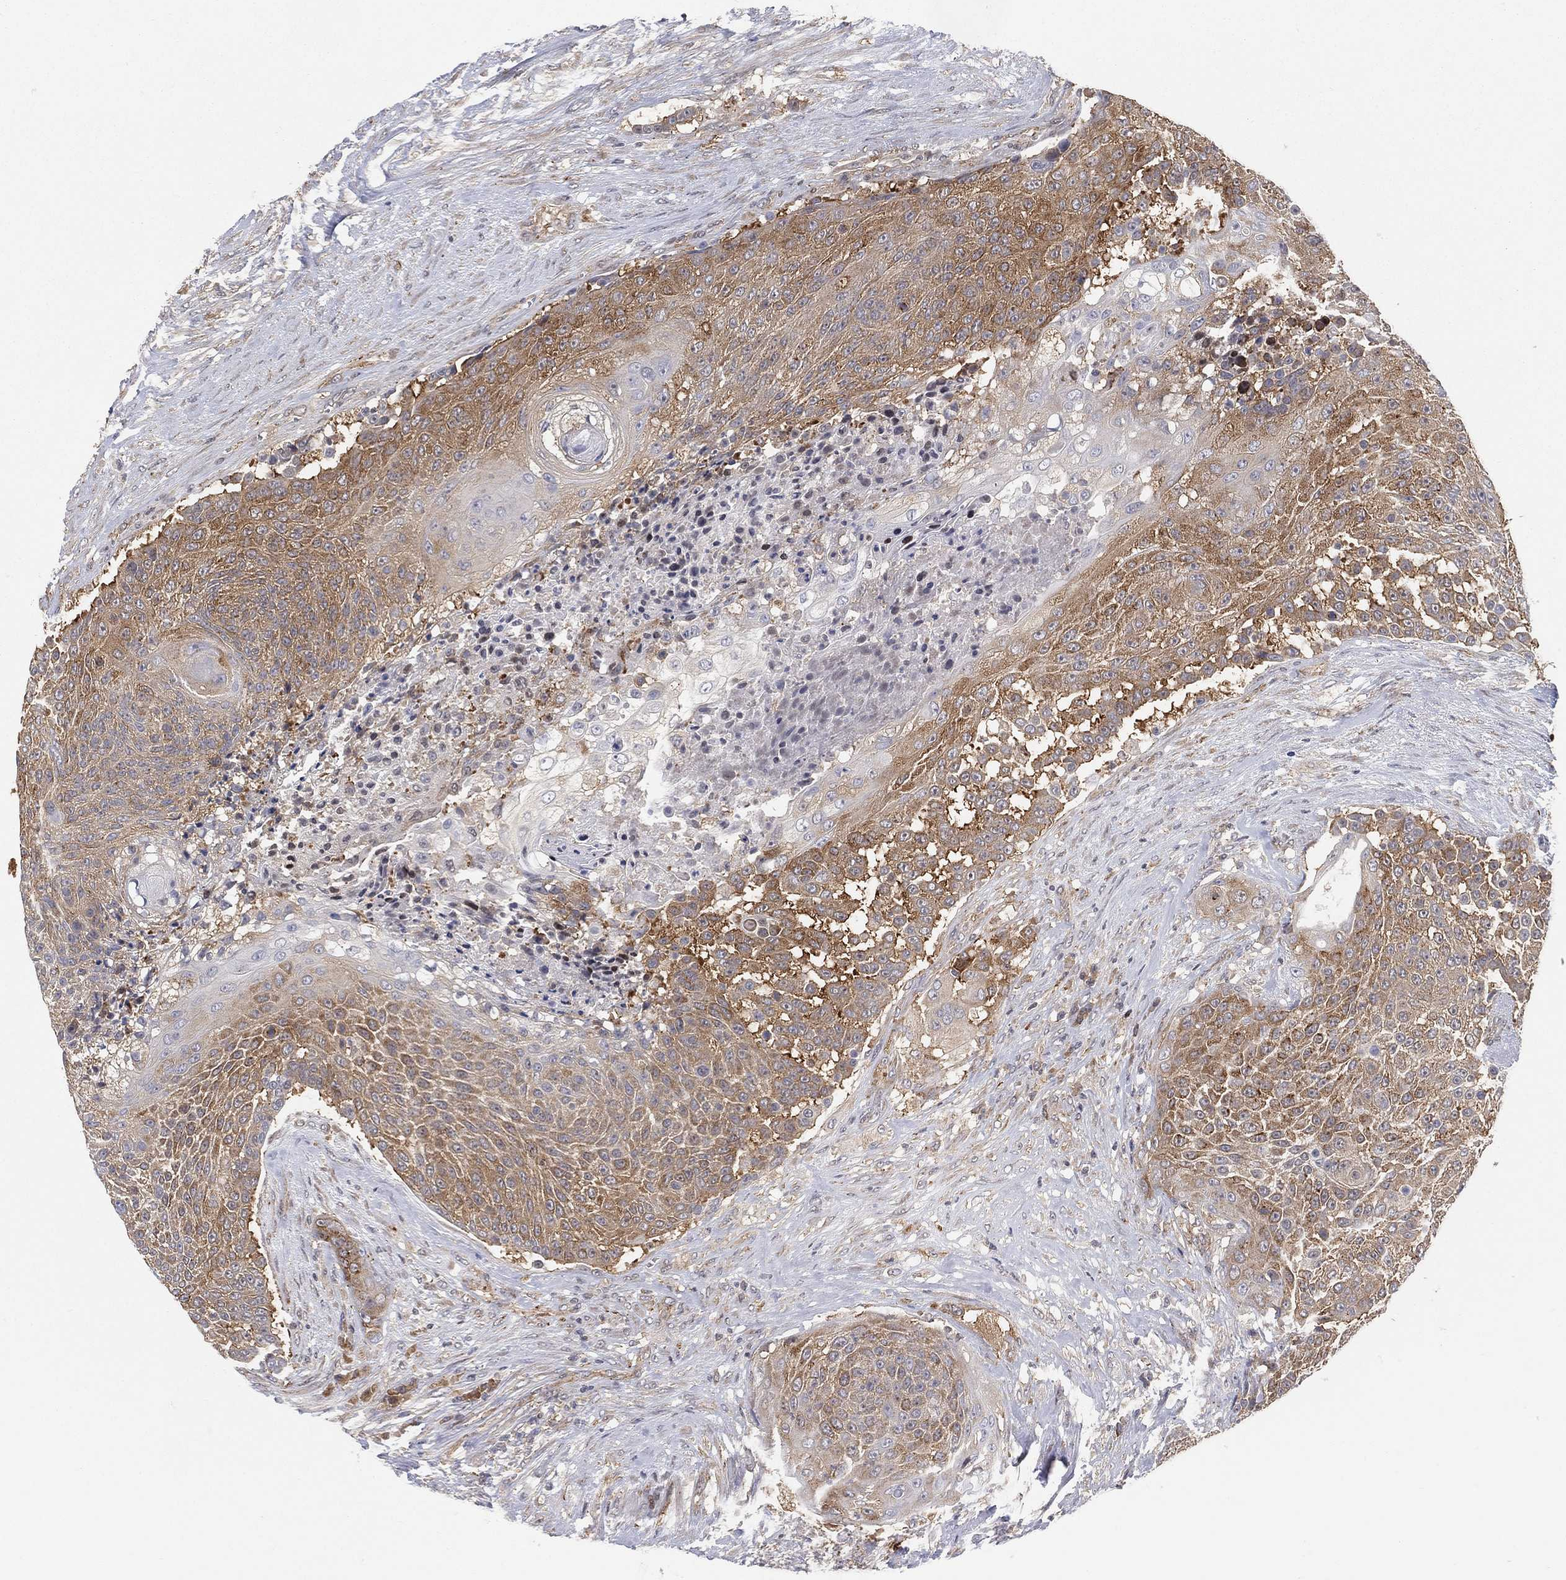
{"staining": {"intensity": "moderate", "quantity": ">75%", "location": "cytoplasmic/membranous"}, "tissue": "urothelial cancer", "cell_type": "Tumor cells", "image_type": "cancer", "snomed": [{"axis": "morphology", "description": "Urothelial carcinoma, High grade"}, {"axis": "topography", "description": "Urinary bladder"}], "caption": "Brown immunohistochemical staining in human high-grade urothelial carcinoma demonstrates moderate cytoplasmic/membranous expression in about >75% of tumor cells.", "gene": "TMTC4", "patient": {"sex": "female", "age": 63}}